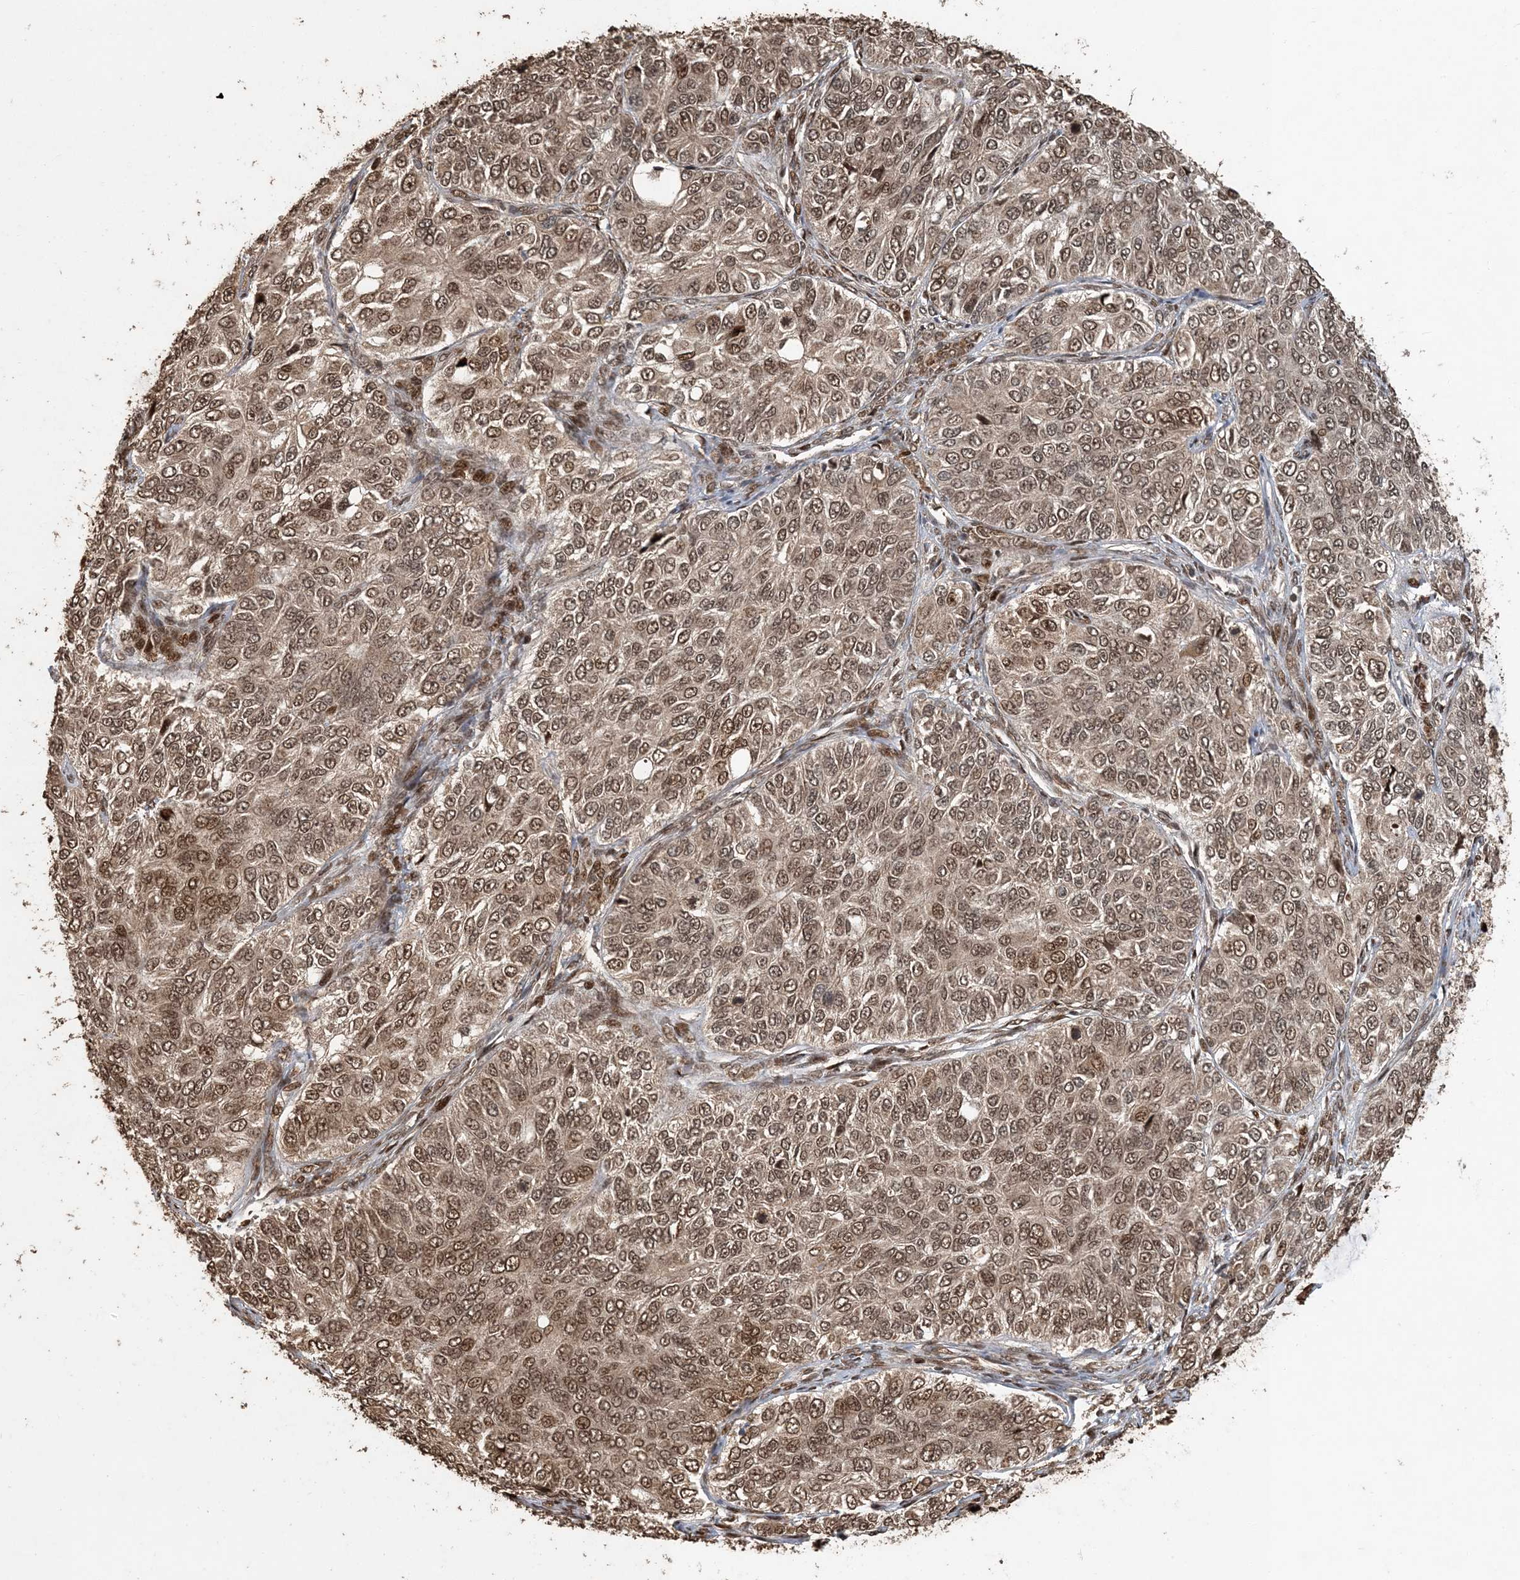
{"staining": {"intensity": "moderate", "quantity": ">75%", "location": "cytoplasmic/membranous,nuclear"}, "tissue": "ovarian cancer", "cell_type": "Tumor cells", "image_type": "cancer", "snomed": [{"axis": "morphology", "description": "Carcinoma, endometroid"}, {"axis": "topography", "description": "Ovary"}], "caption": "Immunohistochemical staining of human ovarian endometroid carcinoma shows medium levels of moderate cytoplasmic/membranous and nuclear positivity in approximately >75% of tumor cells.", "gene": "ATP13A2", "patient": {"sex": "female", "age": 51}}